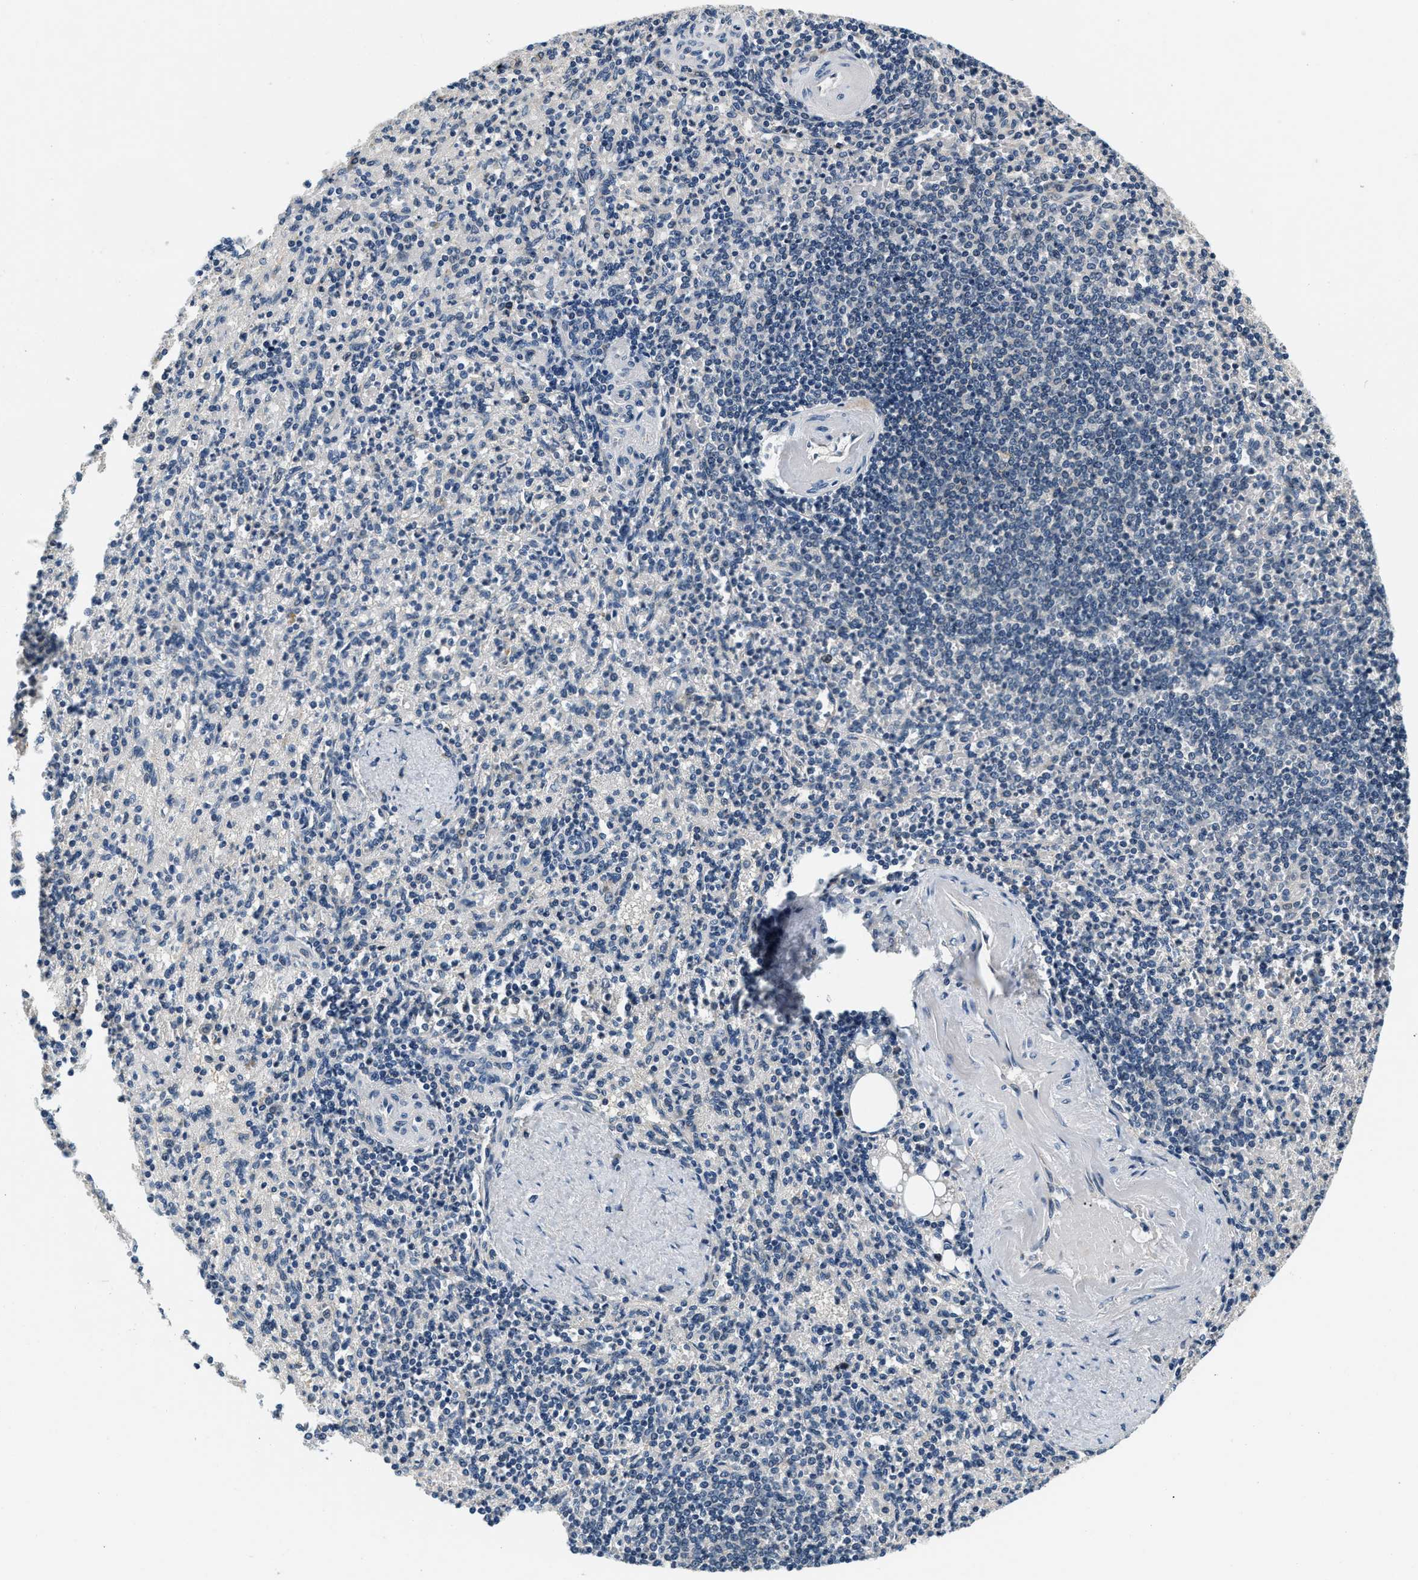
{"staining": {"intensity": "negative", "quantity": "none", "location": "none"}, "tissue": "spleen", "cell_type": "Cells in red pulp", "image_type": "normal", "snomed": [{"axis": "morphology", "description": "Normal tissue, NOS"}, {"axis": "topography", "description": "Spleen"}], "caption": "DAB (3,3'-diaminobenzidine) immunohistochemical staining of unremarkable human spleen shows no significant expression in cells in red pulp.", "gene": "YAE1", "patient": {"sex": "female", "age": 74}}